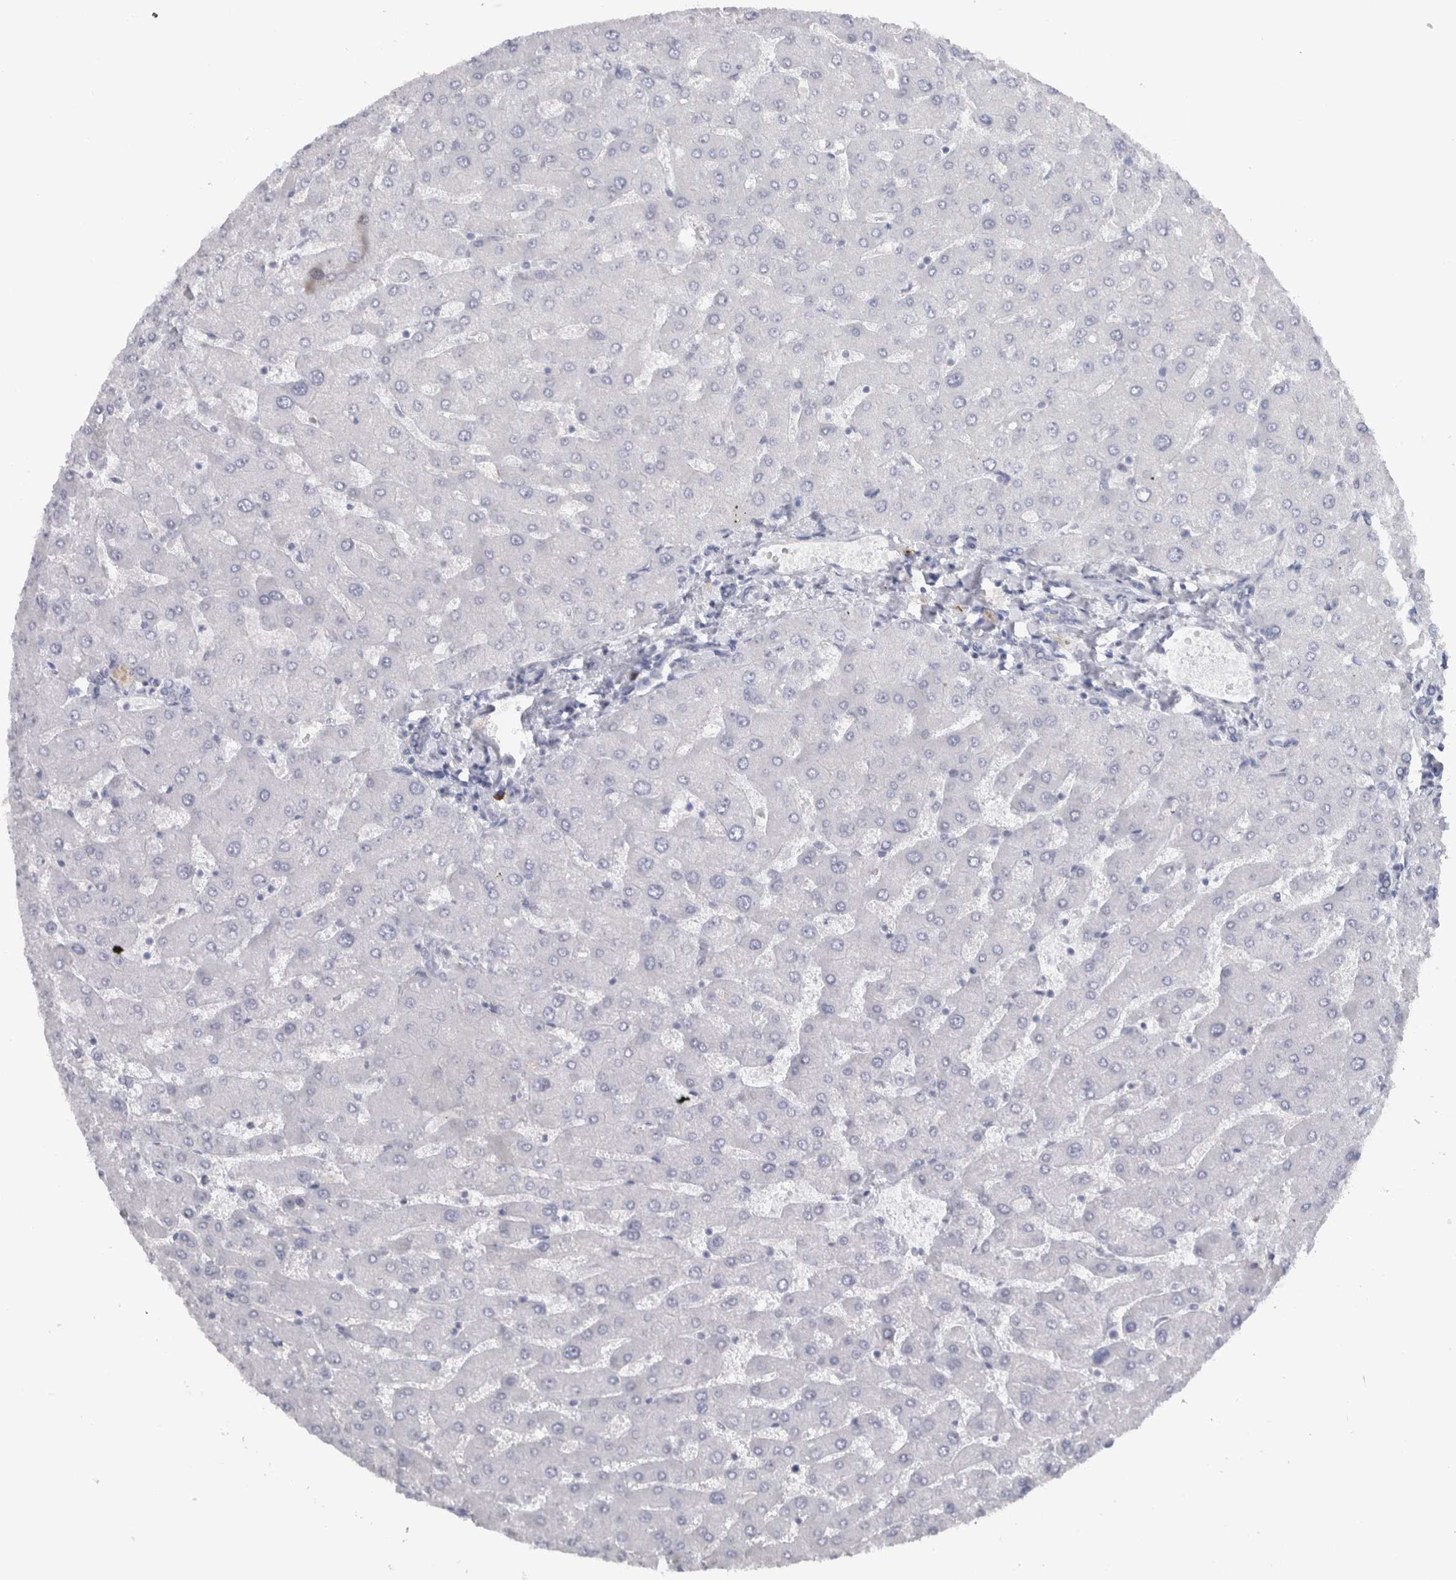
{"staining": {"intensity": "negative", "quantity": "none", "location": "none"}, "tissue": "liver", "cell_type": "Cholangiocytes", "image_type": "normal", "snomed": [{"axis": "morphology", "description": "Normal tissue, NOS"}, {"axis": "topography", "description": "Liver"}], "caption": "Histopathology image shows no protein positivity in cholangiocytes of unremarkable liver. (DAB immunohistochemistry (IHC) with hematoxylin counter stain).", "gene": "CDH17", "patient": {"sex": "male", "age": 55}}